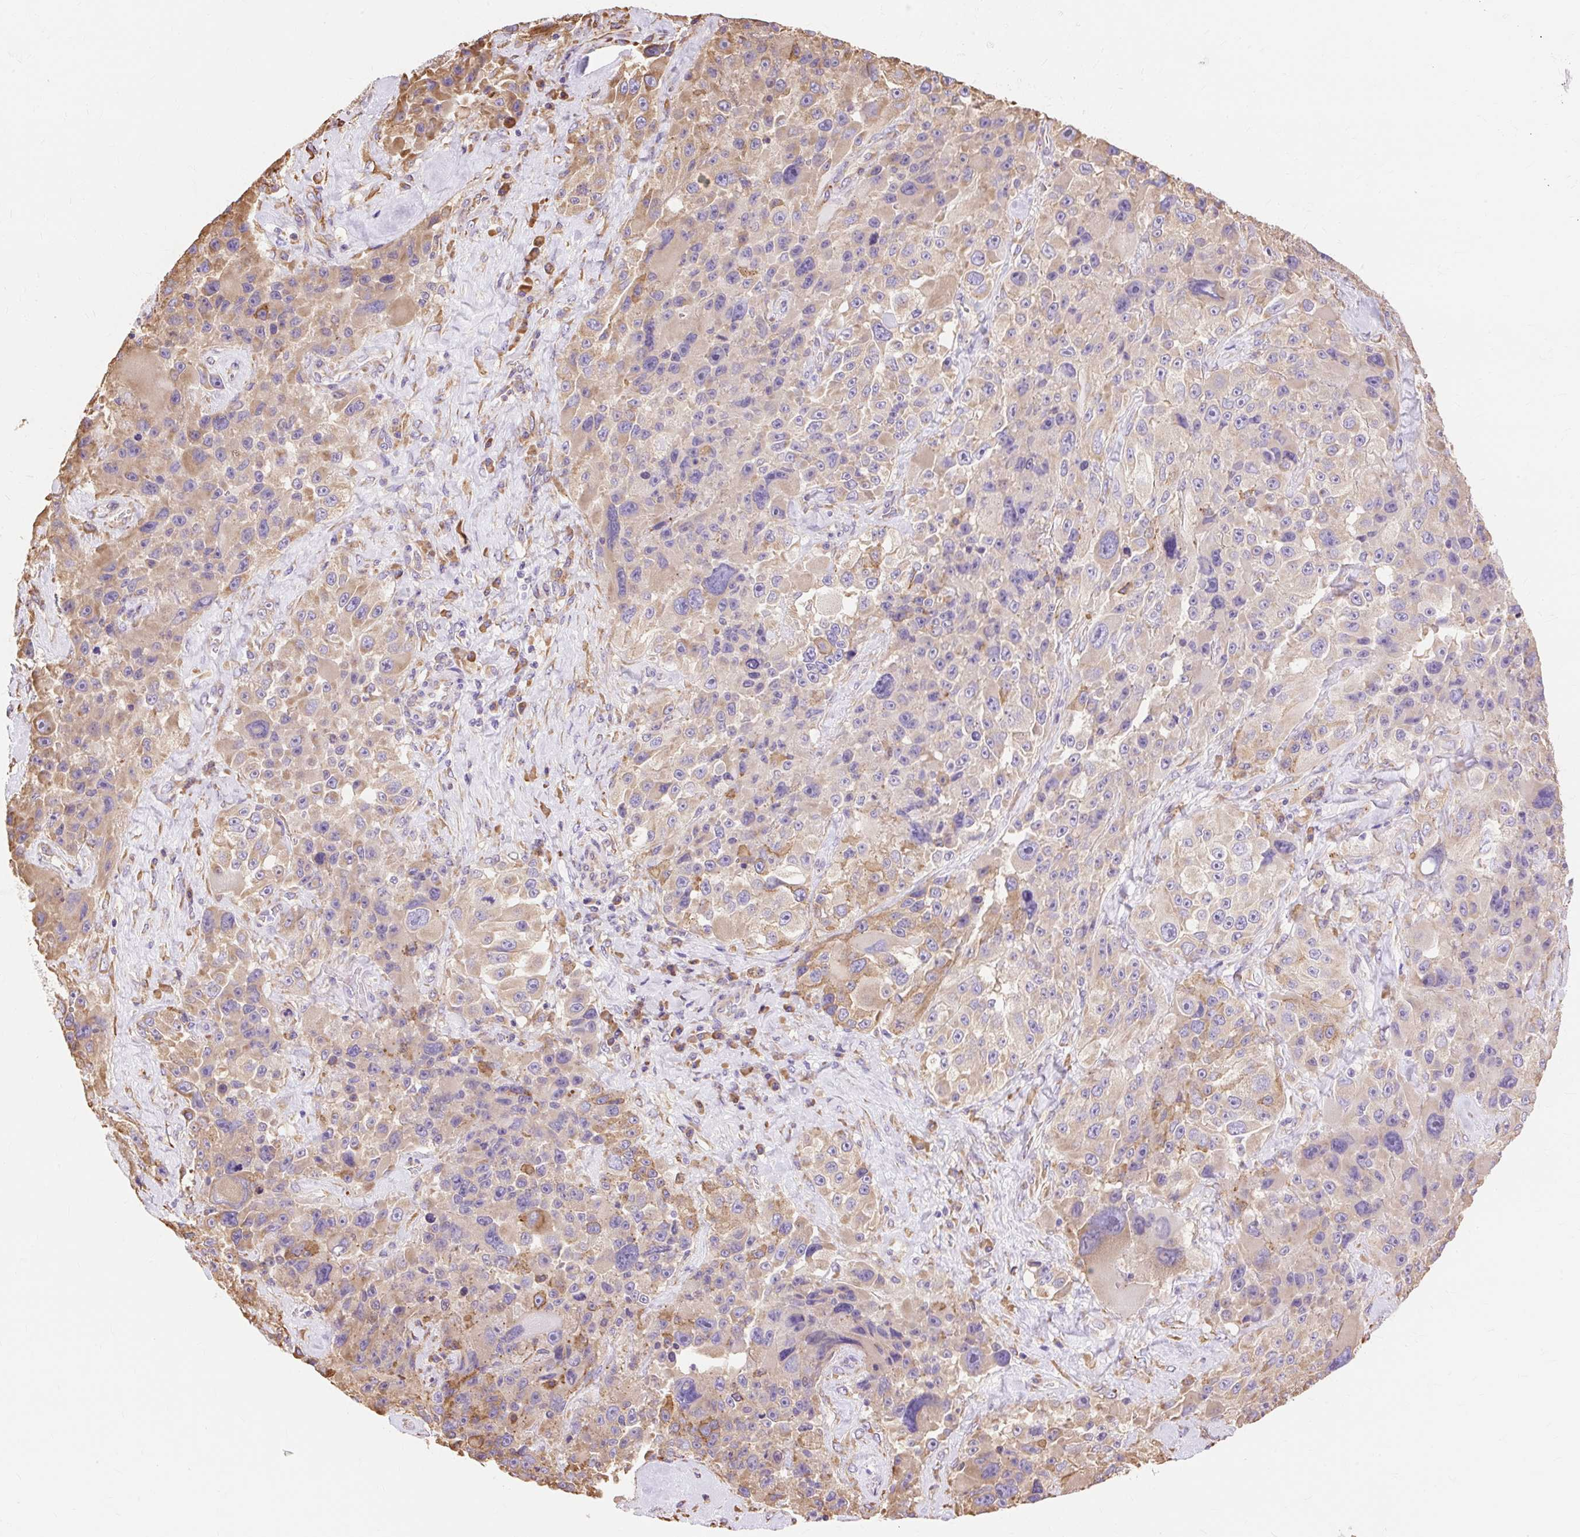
{"staining": {"intensity": "moderate", "quantity": "<25%", "location": "cytoplasmic/membranous"}, "tissue": "melanoma", "cell_type": "Tumor cells", "image_type": "cancer", "snomed": [{"axis": "morphology", "description": "Malignant melanoma, Metastatic site"}, {"axis": "topography", "description": "Lymph node"}], "caption": "A brown stain highlights moderate cytoplasmic/membranous expression of a protein in malignant melanoma (metastatic site) tumor cells.", "gene": "RPS17", "patient": {"sex": "male", "age": 62}}